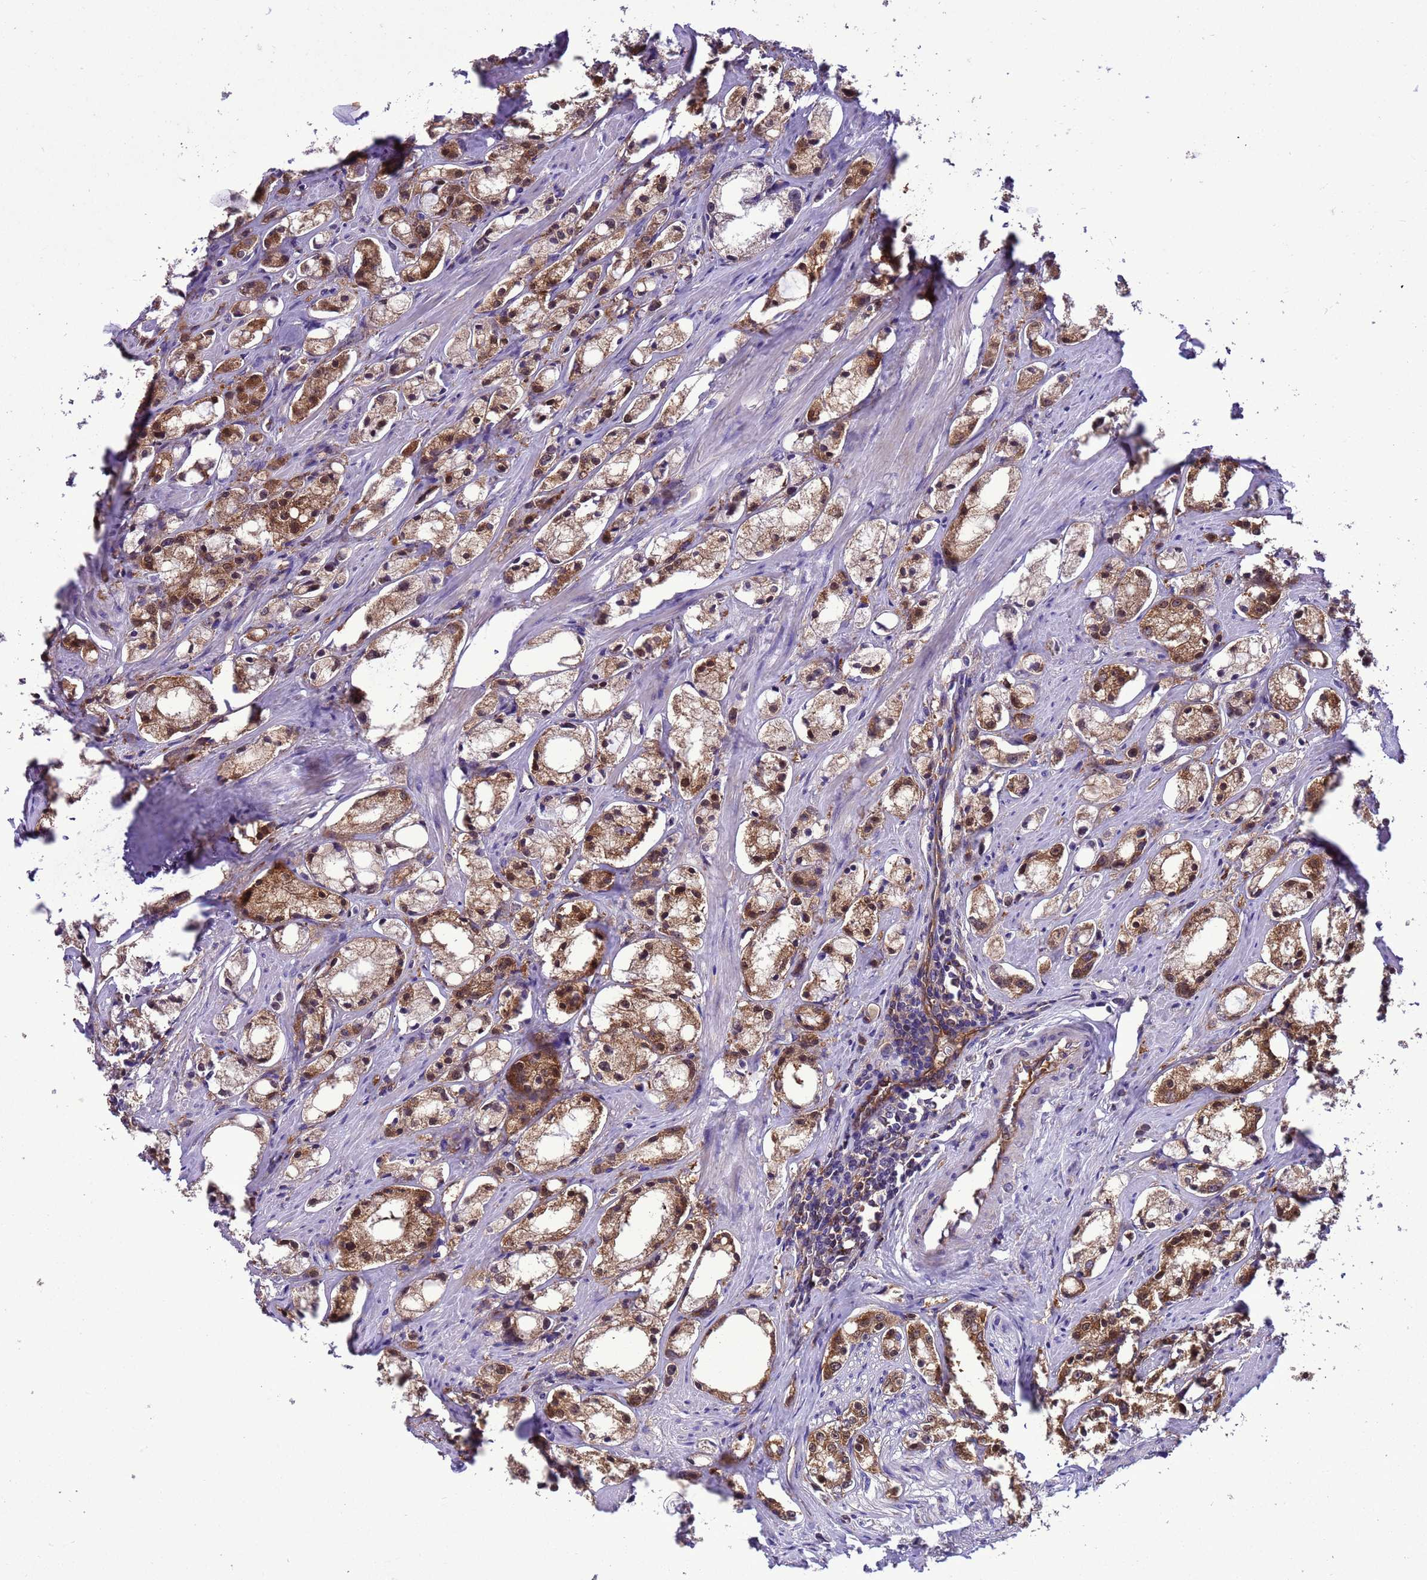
{"staining": {"intensity": "moderate", "quantity": ">75%", "location": "cytoplasmic/membranous,nuclear"}, "tissue": "prostate cancer", "cell_type": "Tumor cells", "image_type": "cancer", "snomed": [{"axis": "morphology", "description": "Adenocarcinoma, High grade"}, {"axis": "topography", "description": "Prostate"}], "caption": "An immunohistochemistry photomicrograph of neoplastic tissue is shown. Protein staining in brown shows moderate cytoplasmic/membranous and nuclear positivity in prostate cancer within tumor cells.", "gene": "RABEP2", "patient": {"sex": "male", "age": 66}}